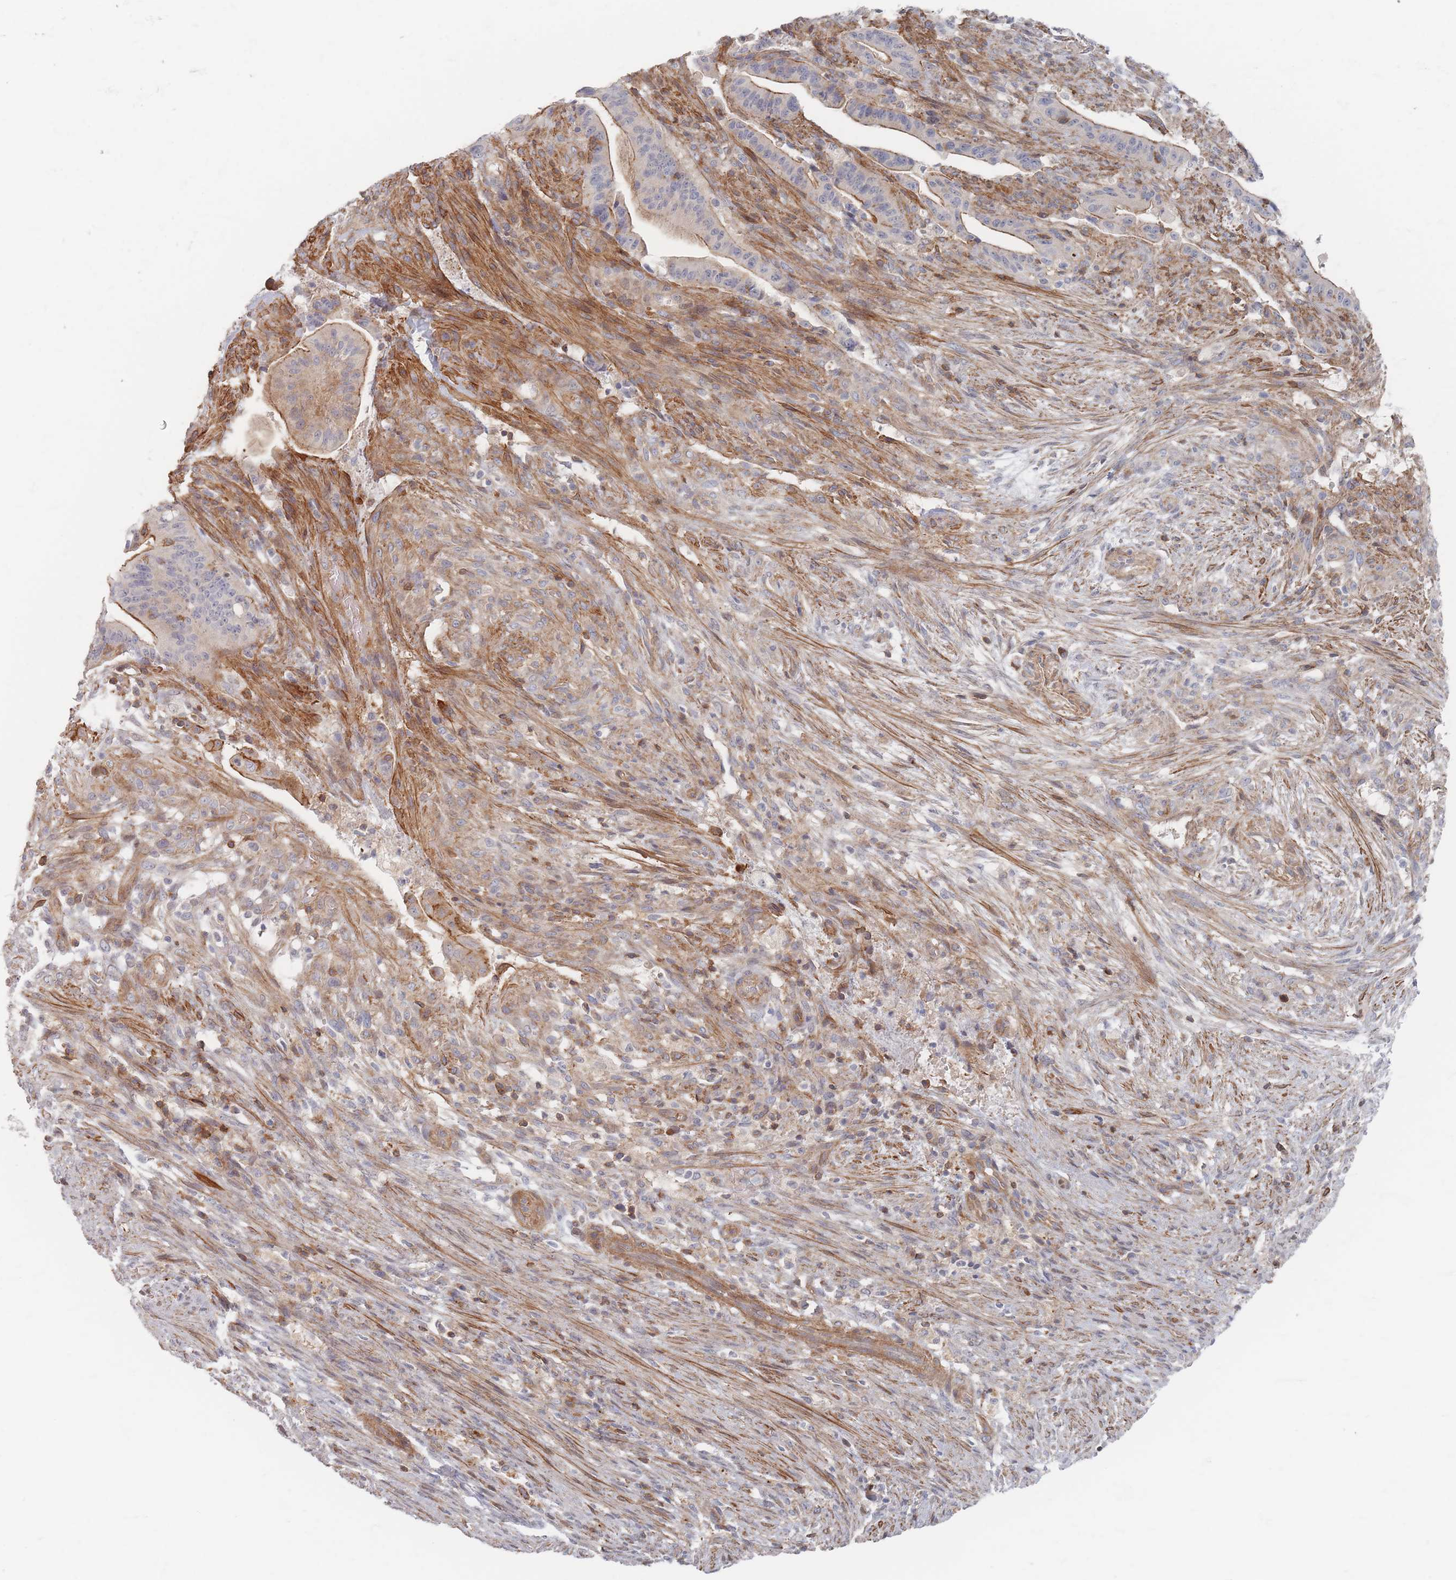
{"staining": {"intensity": "moderate", "quantity": "25%-75%", "location": "cytoplasmic/membranous"}, "tissue": "liver cancer", "cell_type": "Tumor cells", "image_type": "cancer", "snomed": [{"axis": "morphology", "description": "Normal tissue, NOS"}, {"axis": "morphology", "description": "Cholangiocarcinoma"}, {"axis": "topography", "description": "Liver"}, {"axis": "topography", "description": "Peripheral nerve tissue"}], "caption": "Human liver cancer (cholangiocarcinoma) stained for a protein (brown) displays moderate cytoplasmic/membranous positive staining in about 25%-75% of tumor cells.", "gene": "ZNF852", "patient": {"sex": "female", "age": 73}}